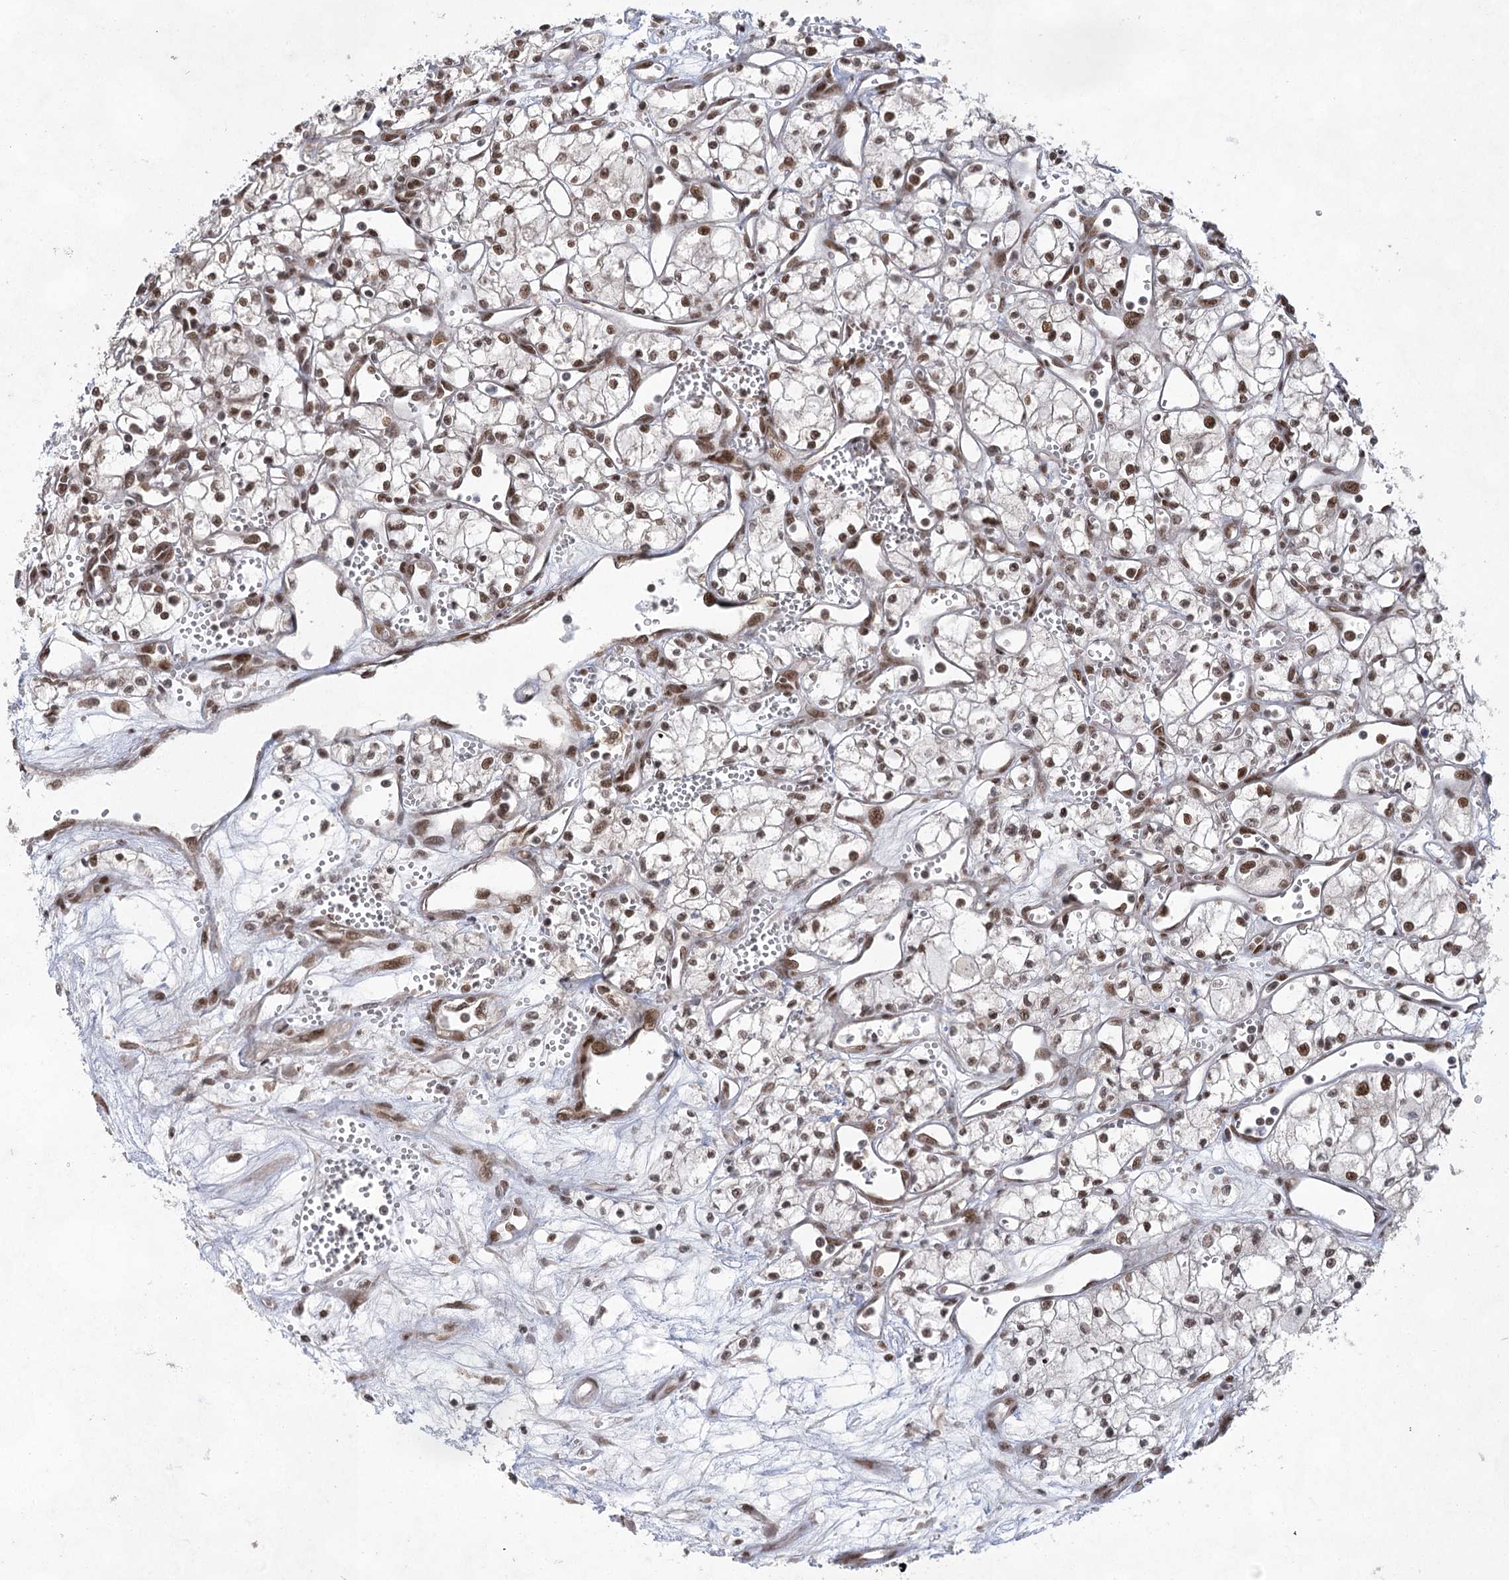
{"staining": {"intensity": "moderate", "quantity": ">75%", "location": "nuclear"}, "tissue": "renal cancer", "cell_type": "Tumor cells", "image_type": "cancer", "snomed": [{"axis": "morphology", "description": "Adenocarcinoma, NOS"}, {"axis": "topography", "description": "Kidney"}], "caption": "Renal adenocarcinoma was stained to show a protein in brown. There is medium levels of moderate nuclear staining in about >75% of tumor cells.", "gene": "ZCCHC8", "patient": {"sex": "male", "age": 59}}